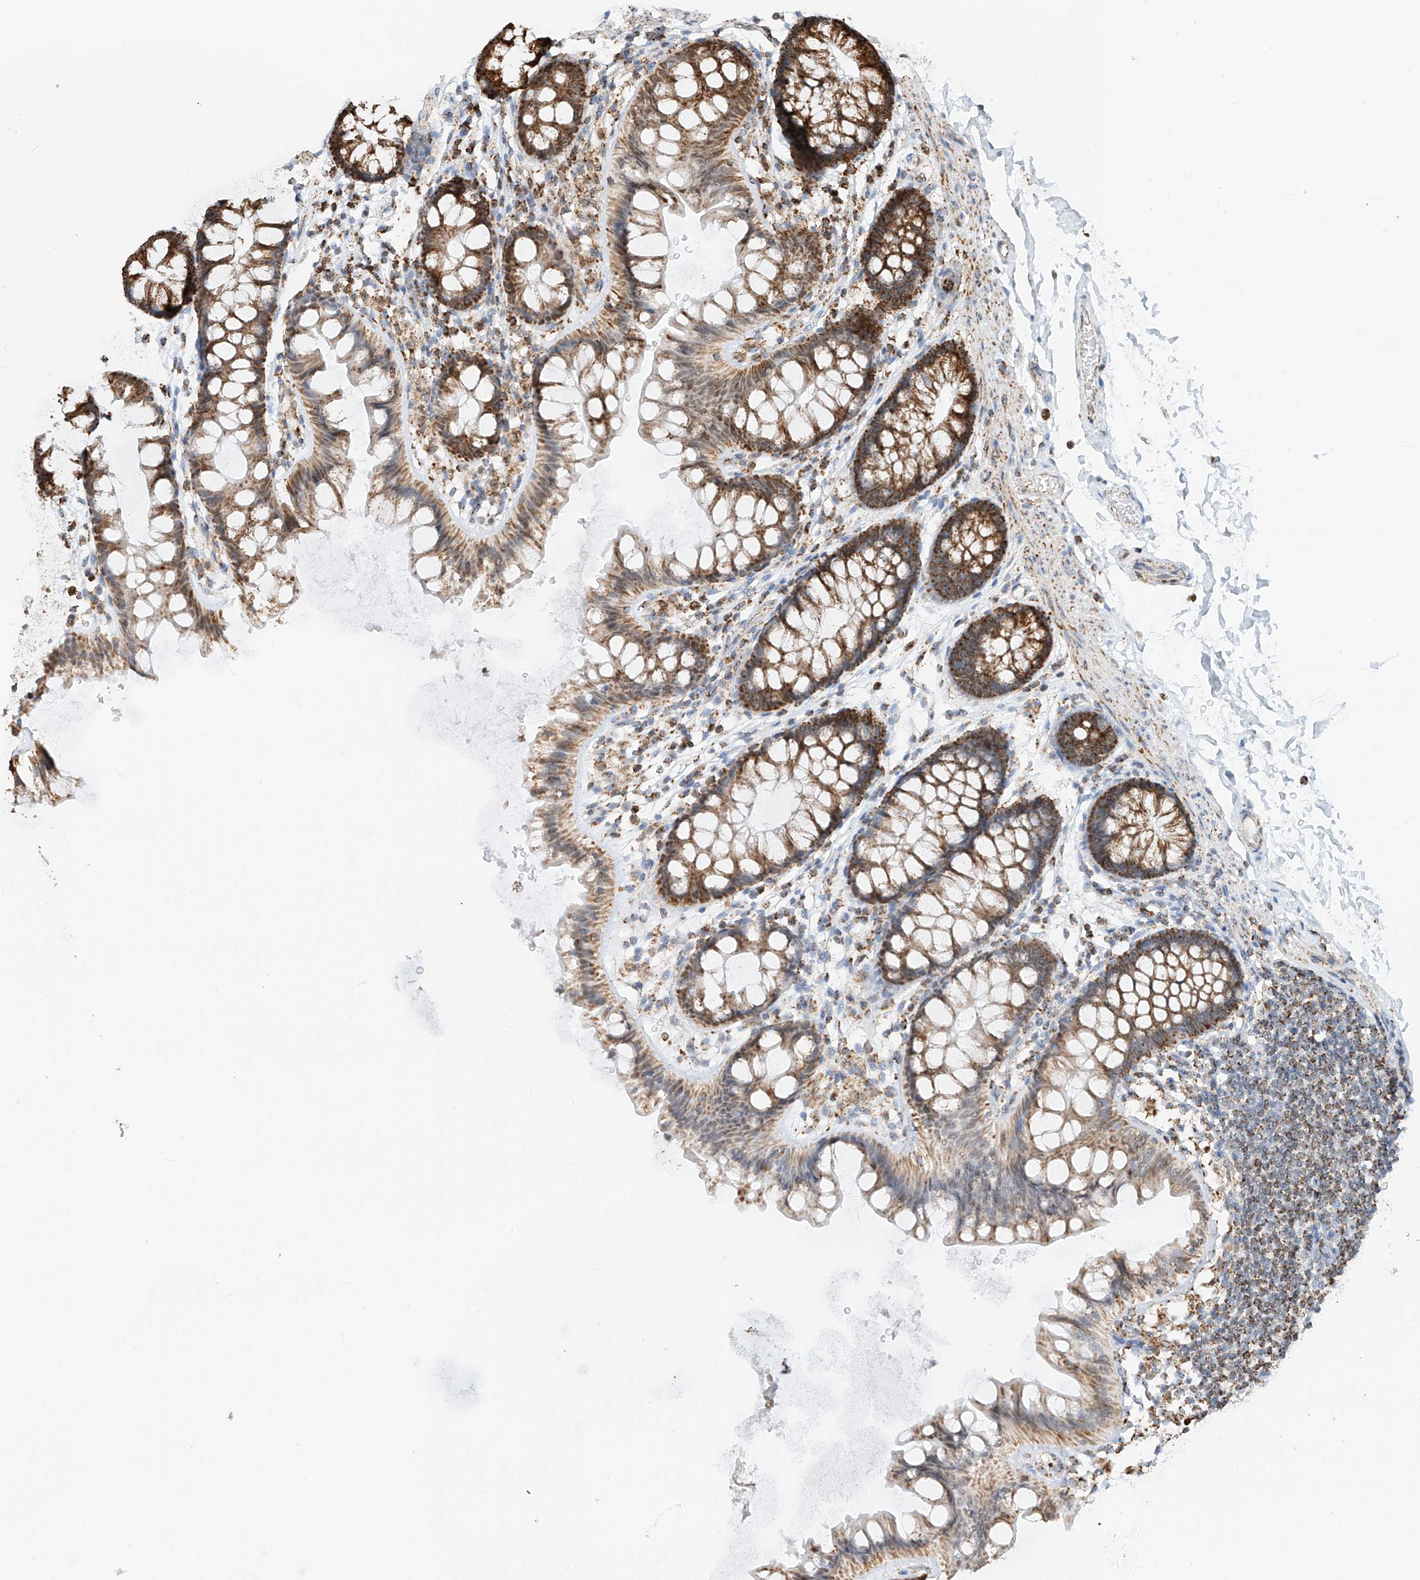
{"staining": {"intensity": "negative", "quantity": "none", "location": "none"}, "tissue": "colon", "cell_type": "Endothelial cells", "image_type": "normal", "snomed": [{"axis": "morphology", "description": "Normal tissue, NOS"}, {"axis": "topography", "description": "Colon"}], "caption": "DAB (3,3'-diaminobenzidine) immunohistochemical staining of benign human colon shows no significant staining in endothelial cells. (Brightfield microscopy of DAB immunohistochemistry (IHC) at high magnification).", "gene": "PPA2", "patient": {"sex": "female", "age": 62}}